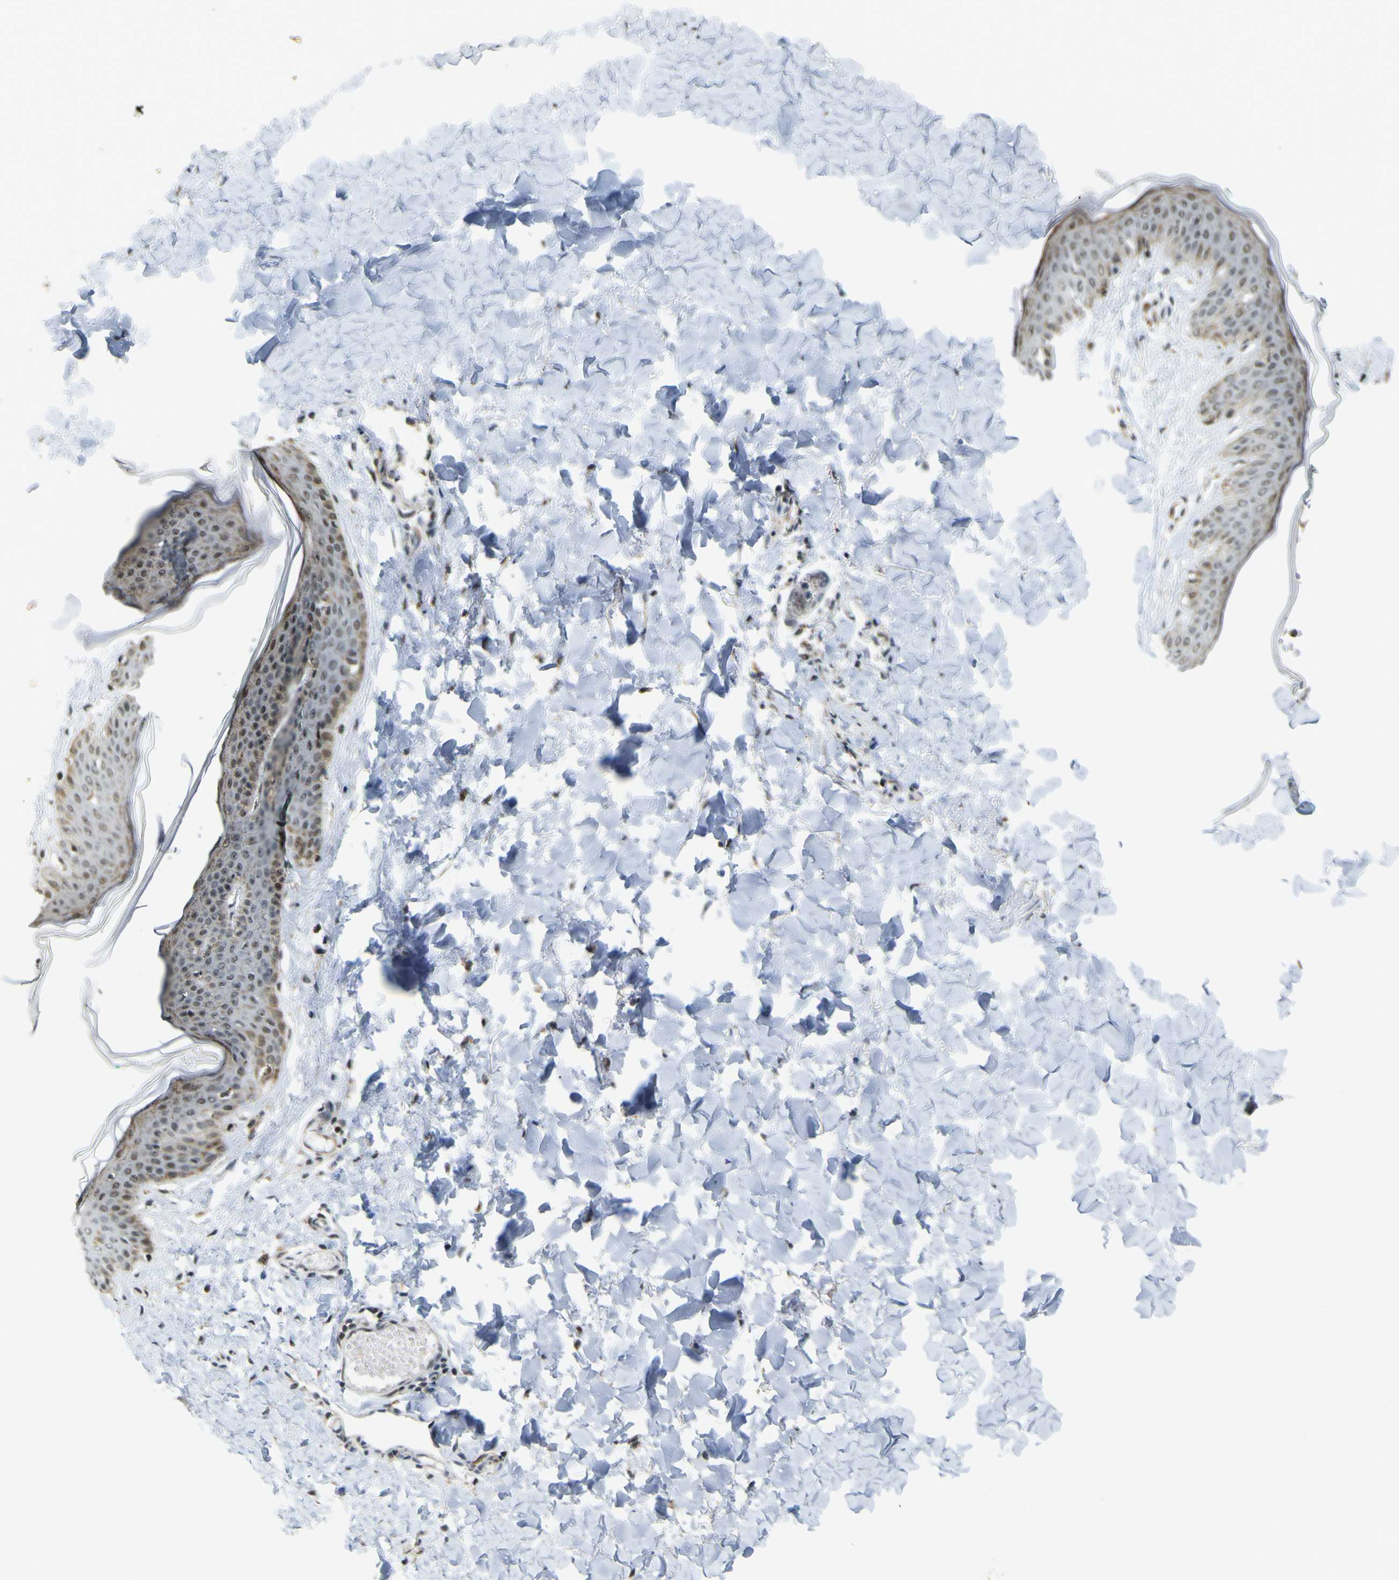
{"staining": {"intensity": "weak", "quantity": "25%-75%", "location": "cytoplasmic/membranous"}, "tissue": "skin", "cell_type": "Fibroblasts", "image_type": "normal", "snomed": [{"axis": "morphology", "description": "Normal tissue, NOS"}, {"axis": "topography", "description": "Skin"}], "caption": "Skin stained with immunohistochemistry (IHC) demonstrates weak cytoplasmic/membranous staining in about 25%-75% of fibroblasts.", "gene": "ACBD5", "patient": {"sex": "female", "age": 17}}